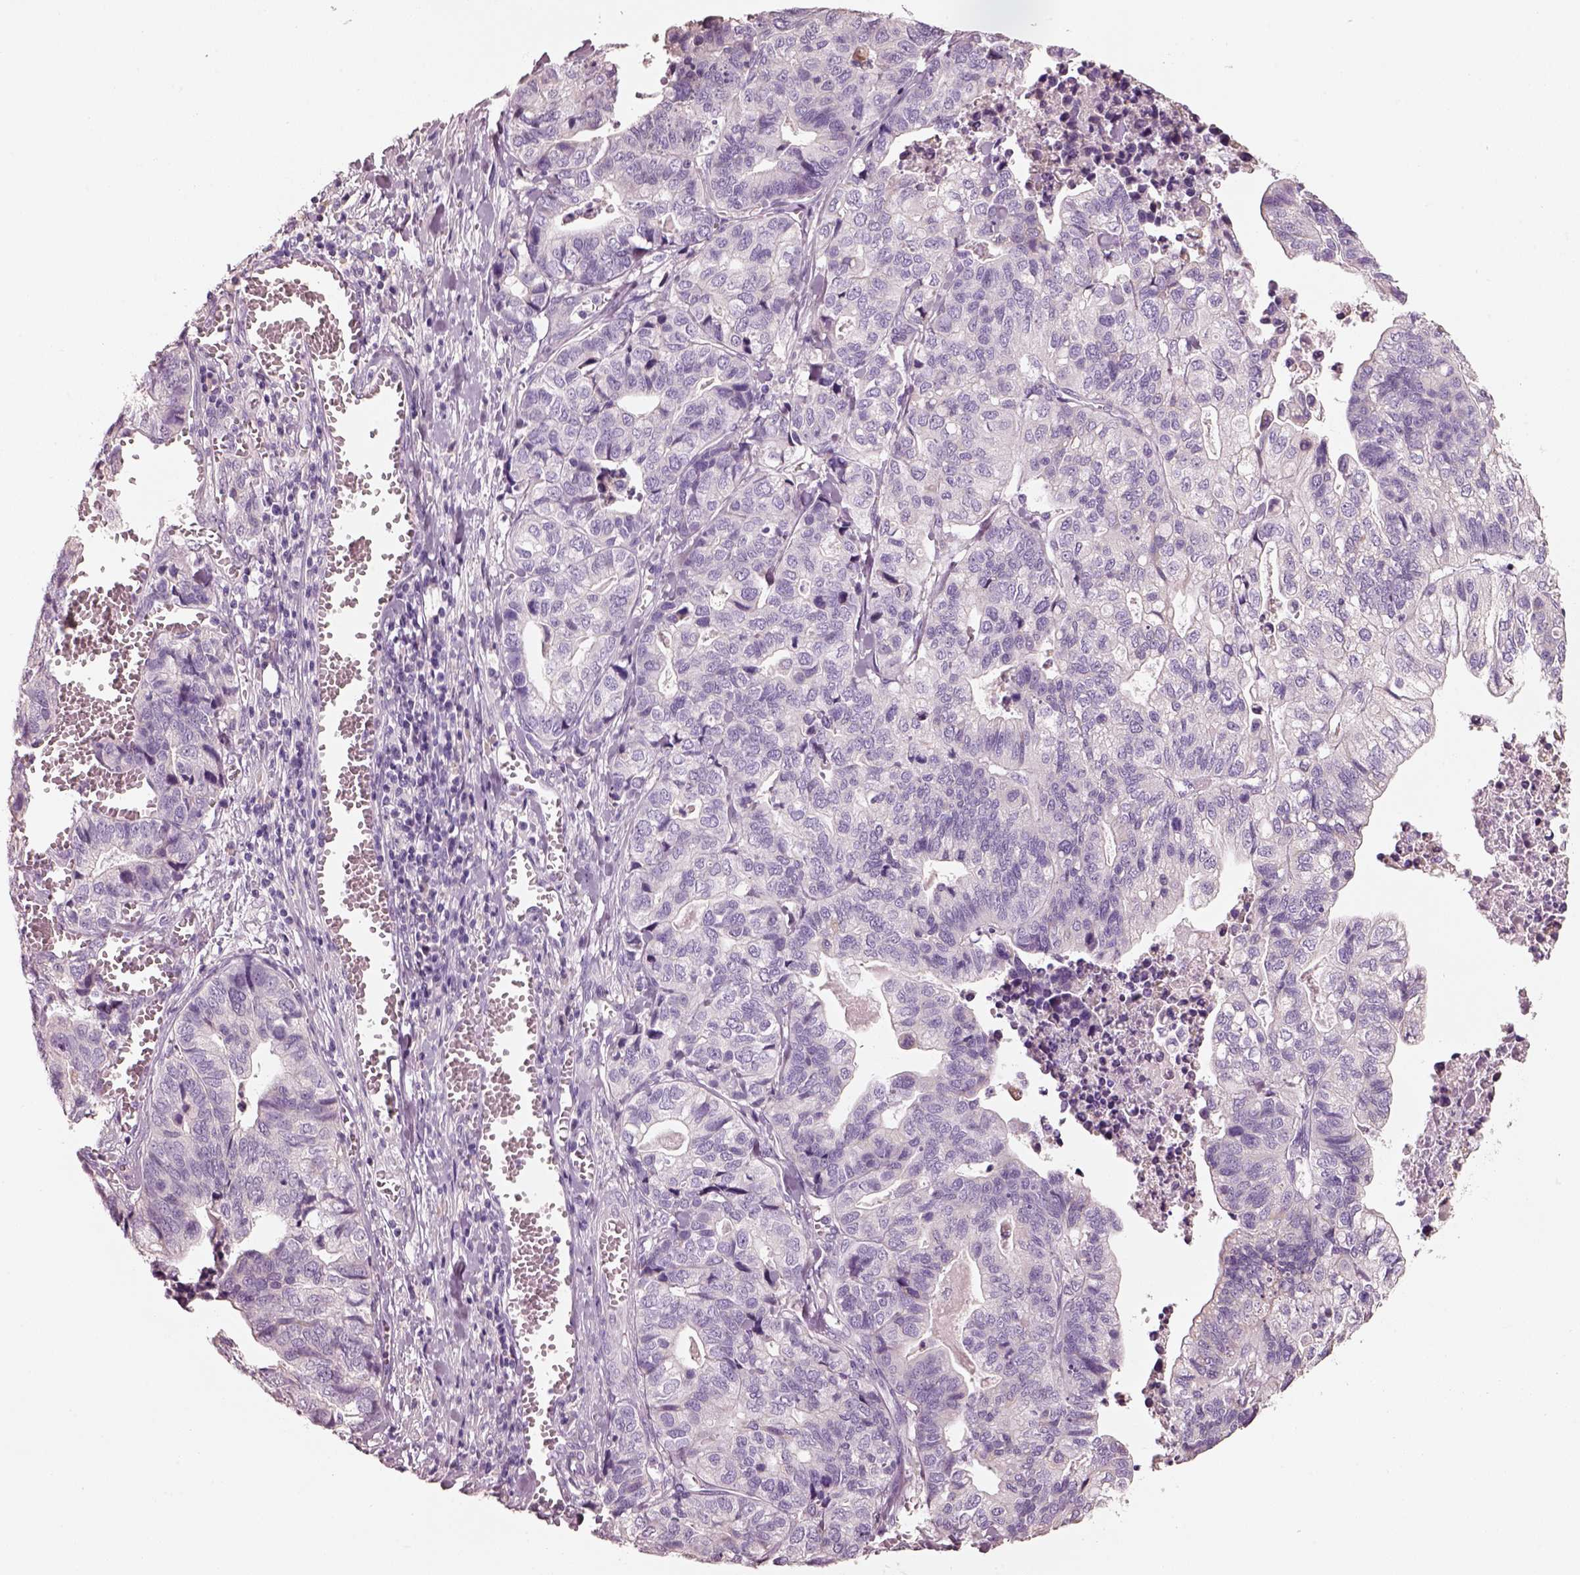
{"staining": {"intensity": "negative", "quantity": "none", "location": "none"}, "tissue": "stomach cancer", "cell_type": "Tumor cells", "image_type": "cancer", "snomed": [{"axis": "morphology", "description": "Adenocarcinoma, NOS"}, {"axis": "topography", "description": "Stomach, upper"}], "caption": "Tumor cells show no significant expression in stomach cancer (adenocarcinoma).", "gene": "PNOC", "patient": {"sex": "female", "age": 67}}